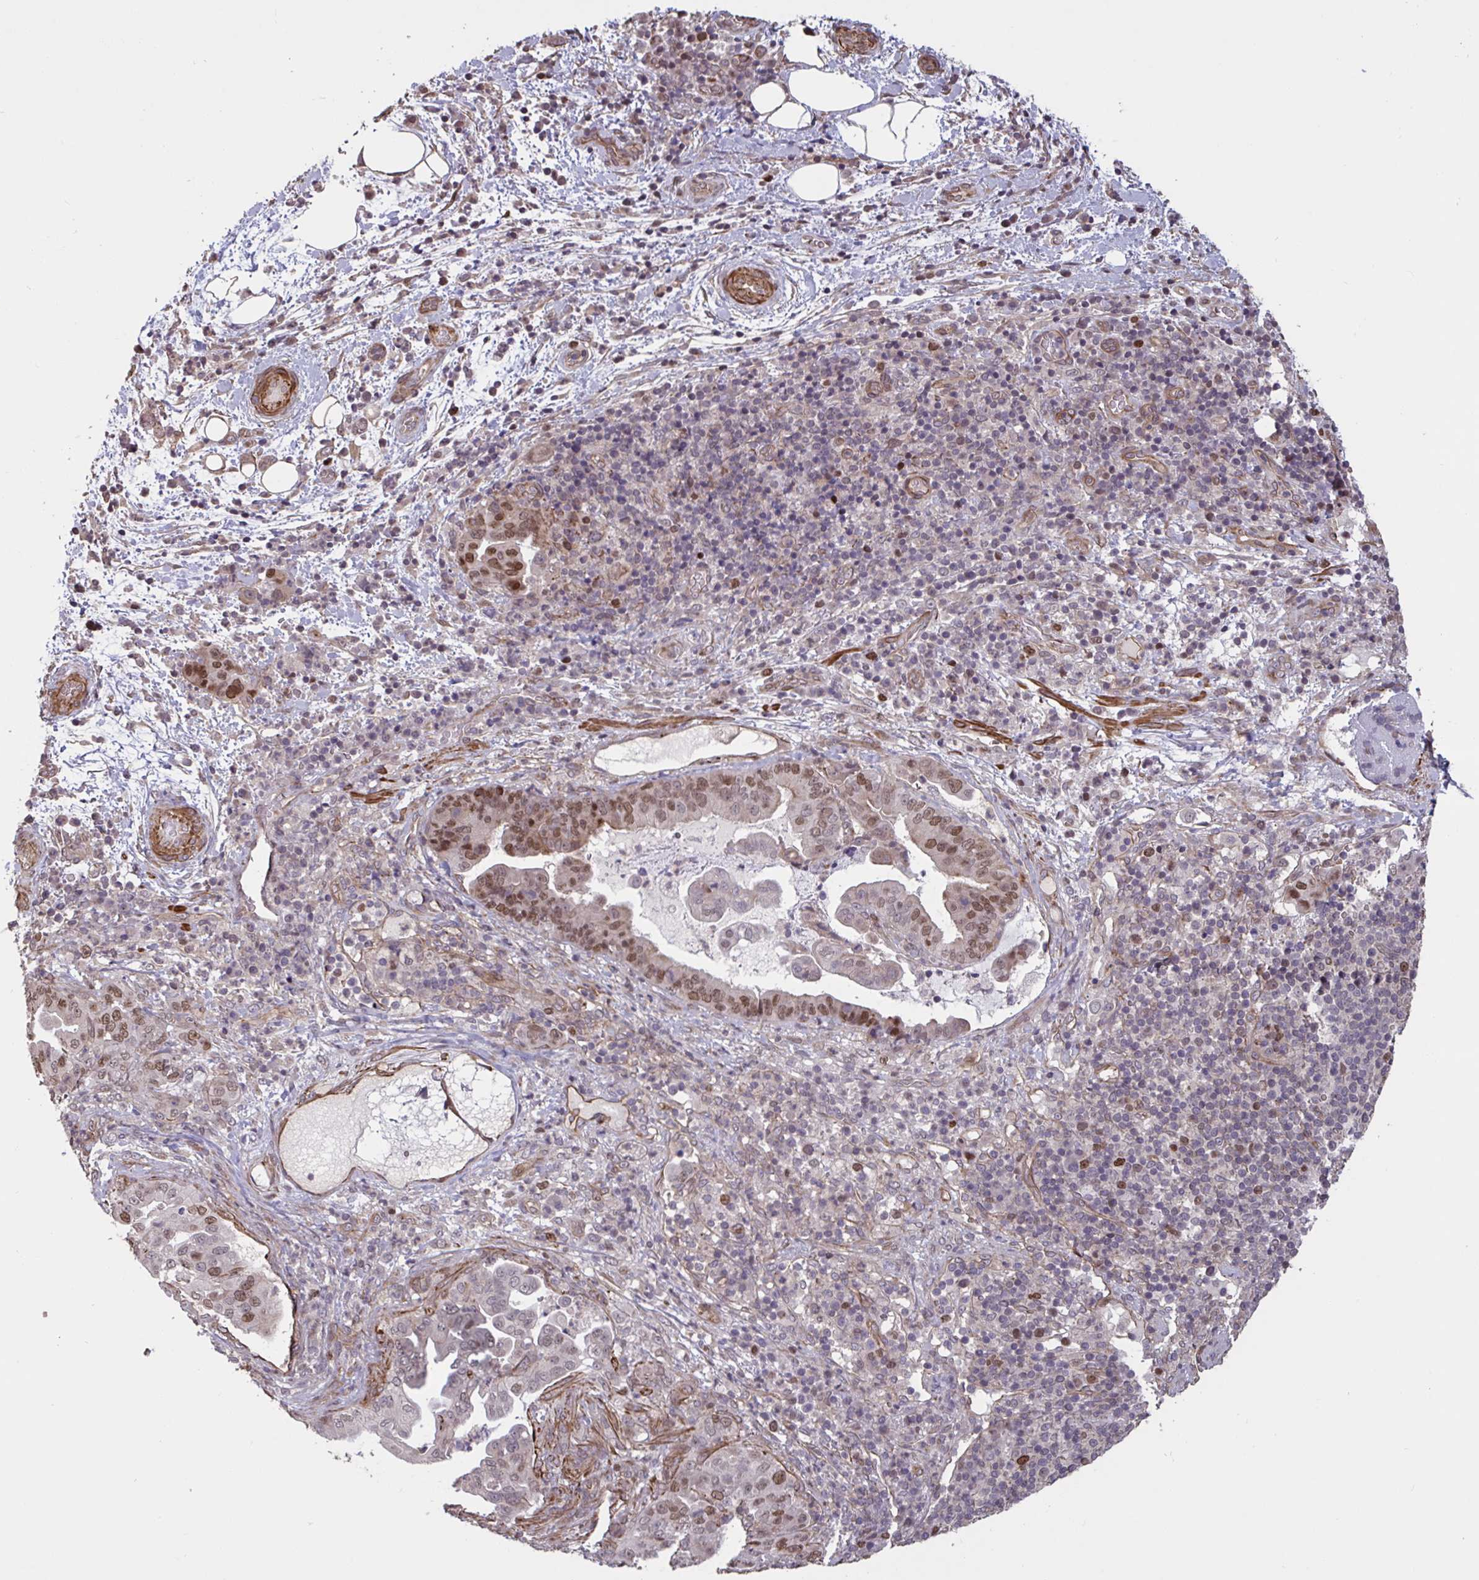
{"staining": {"intensity": "moderate", "quantity": "25%-75%", "location": "nuclear"}, "tissue": "pancreatic cancer", "cell_type": "Tumor cells", "image_type": "cancer", "snomed": [{"axis": "morphology", "description": "Normal tissue, NOS"}, {"axis": "morphology", "description": "Adenocarcinoma, NOS"}, {"axis": "topography", "description": "Lymph node"}, {"axis": "topography", "description": "Pancreas"}], "caption": "DAB immunohistochemical staining of human pancreatic cancer (adenocarcinoma) demonstrates moderate nuclear protein staining in approximately 25%-75% of tumor cells.", "gene": "IPO5", "patient": {"sex": "female", "age": 67}}